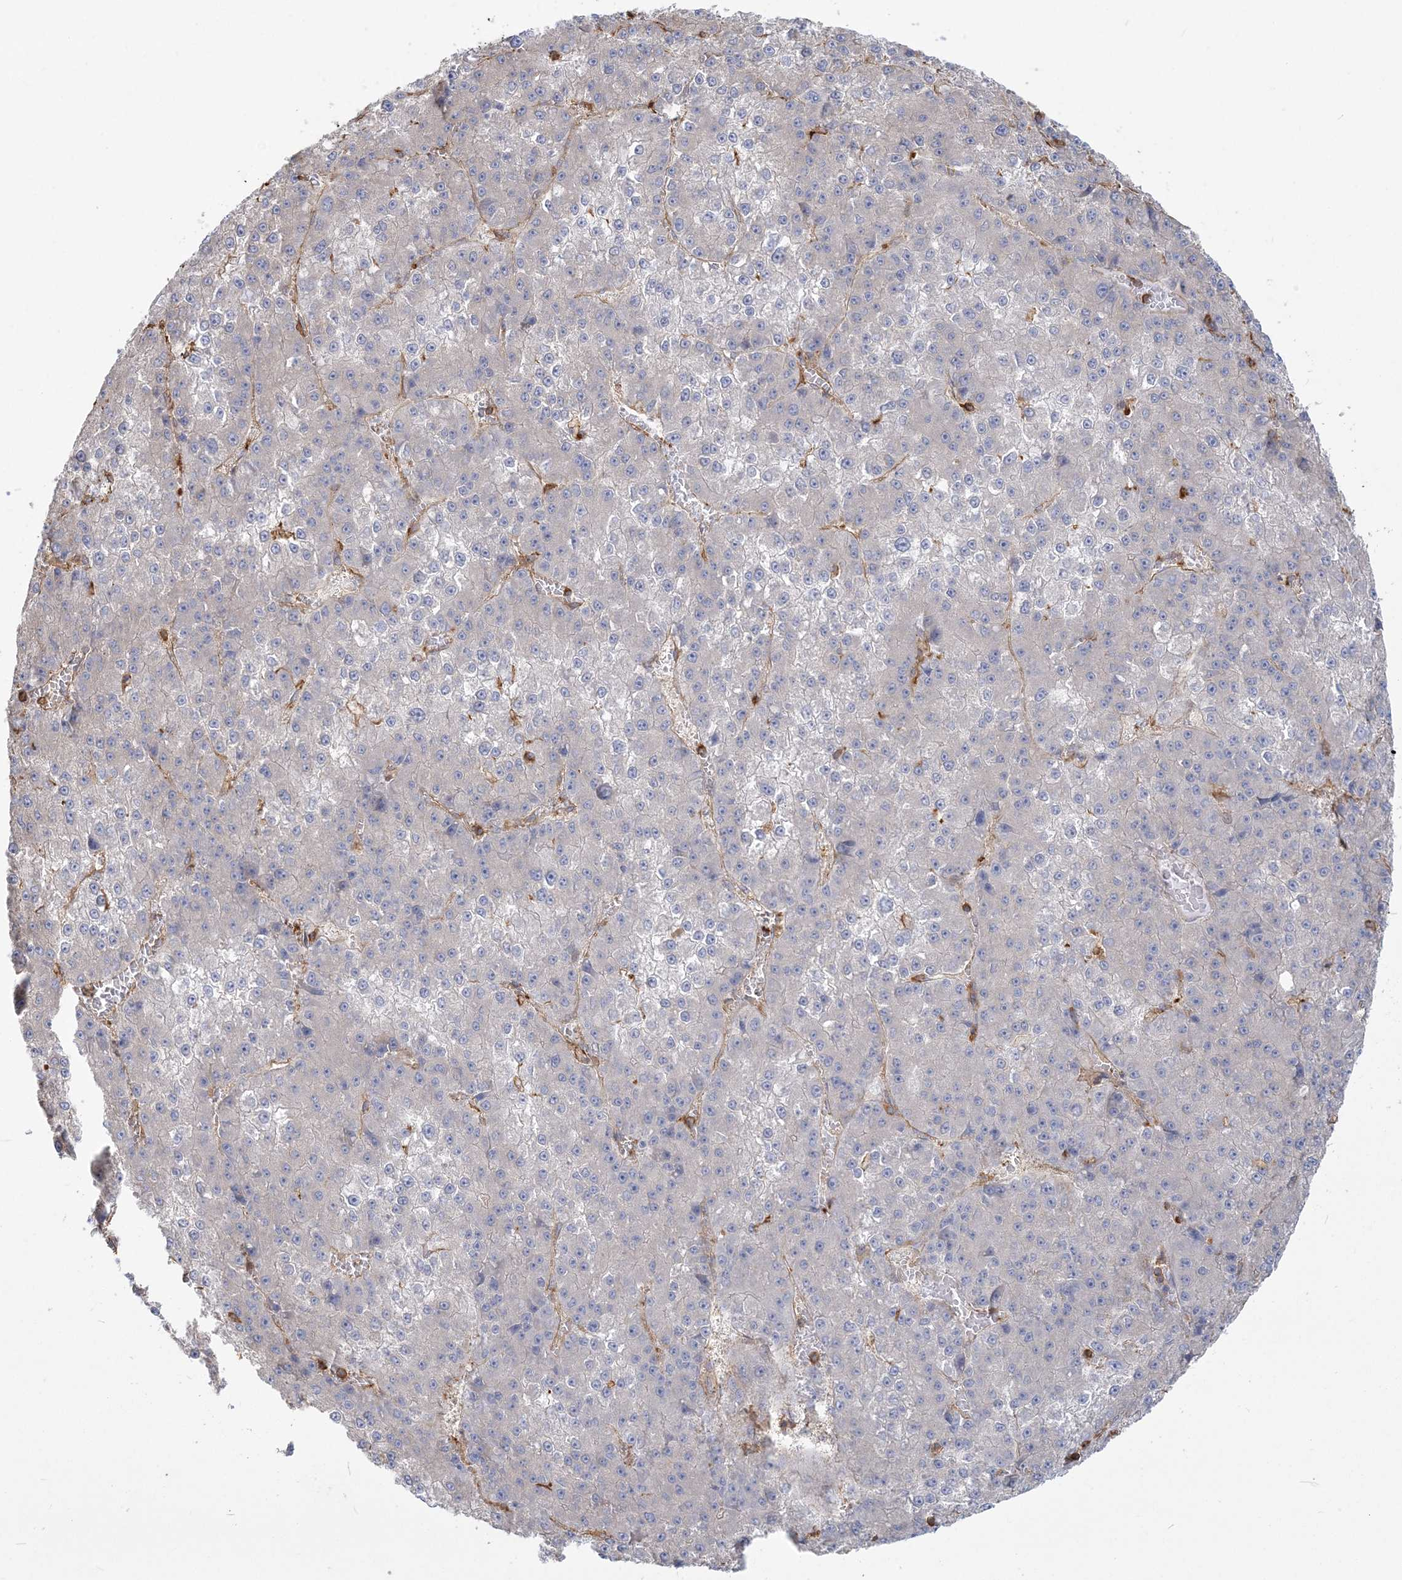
{"staining": {"intensity": "negative", "quantity": "none", "location": "none"}, "tissue": "liver cancer", "cell_type": "Tumor cells", "image_type": "cancer", "snomed": [{"axis": "morphology", "description": "Carcinoma, Hepatocellular, NOS"}, {"axis": "topography", "description": "Liver"}], "caption": "The micrograph shows no staining of tumor cells in hepatocellular carcinoma (liver).", "gene": "ANKS1A", "patient": {"sex": "female", "age": 73}}